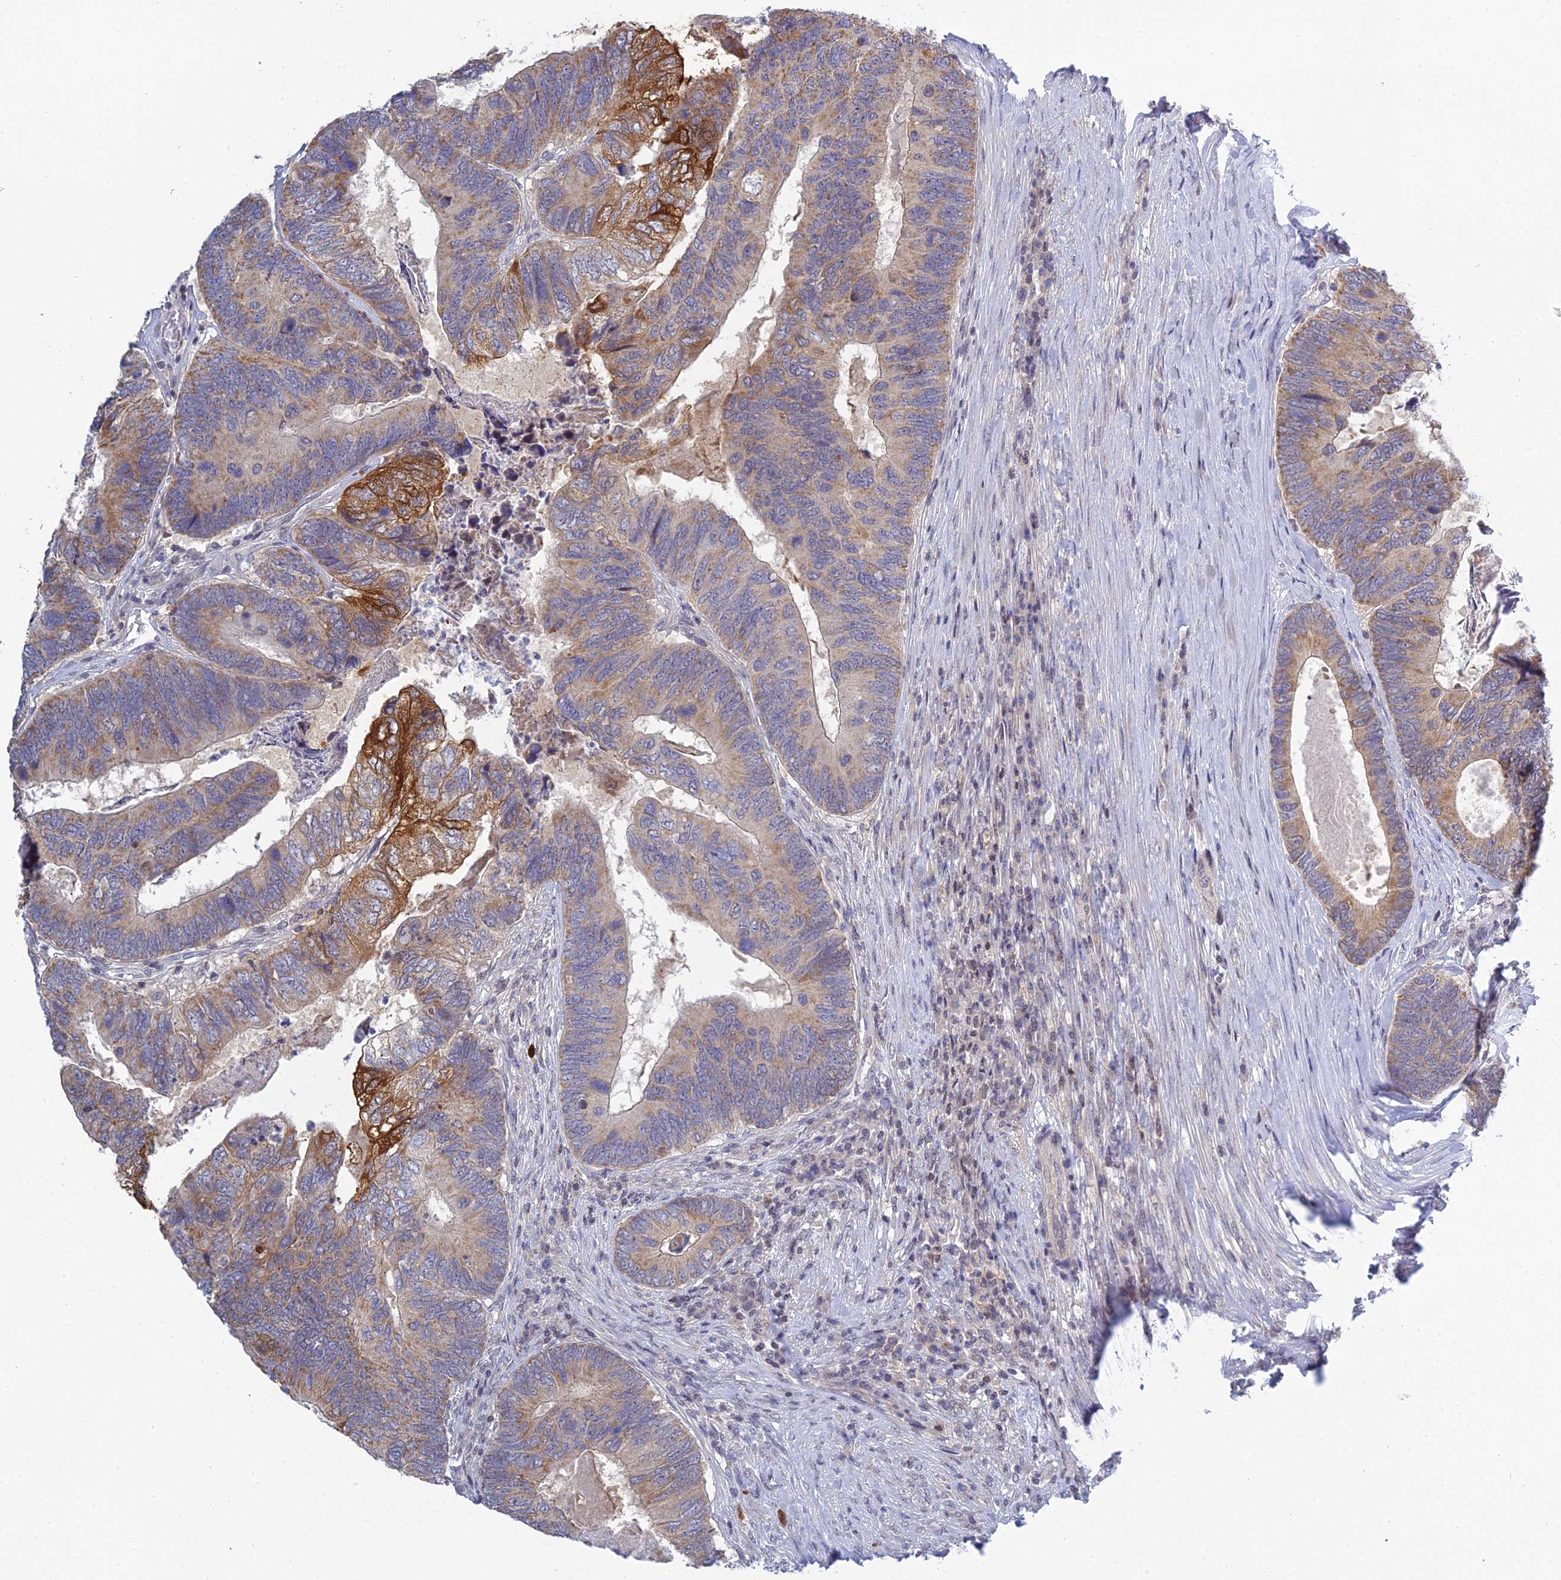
{"staining": {"intensity": "strong", "quantity": "<25%", "location": "cytoplasmic/membranous"}, "tissue": "colorectal cancer", "cell_type": "Tumor cells", "image_type": "cancer", "snomed": [{"axis": "morphology", "description": "Adenocarcinoma, NOS"}, {"axis": "topography", "description": "Colon"}], "caption": "Tumor cells display strong cytoplasmic/membranous positivity in approximately <25% of cells in colorectal adenocarcinoma.", "gene": "ELOA2", "patient": {"sex": "female", "age": 67}}